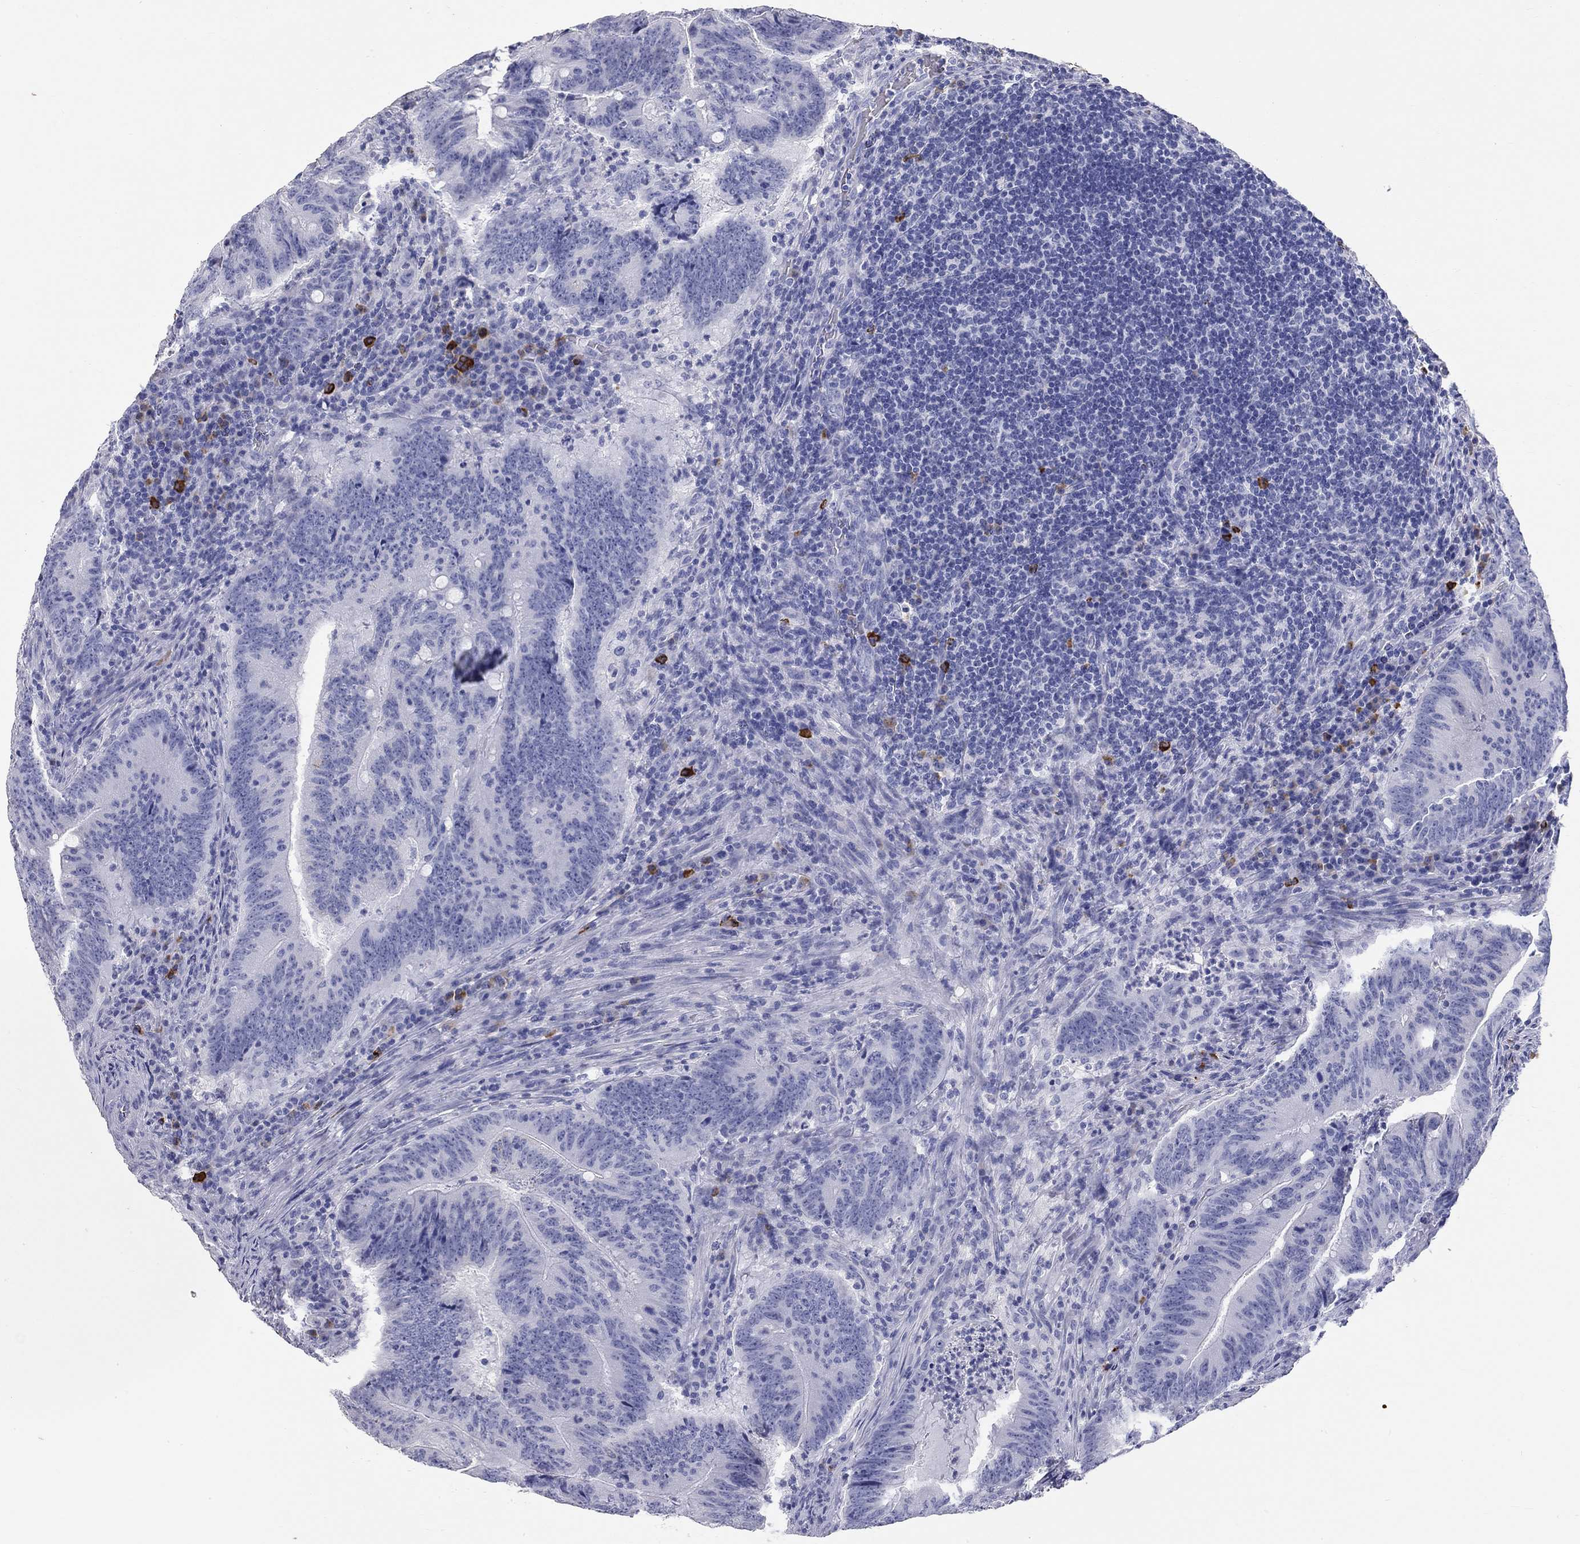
{"staining": {"intensity": "negative", "quantity": "none", "location": "none"}, "tissue": "colorectal cancer", "cell_type": "Tumor cells", "image_type": "cancer", "snomed": [{"axis": "morphology", "description": "Adenocarcinoma, NOS"}, {"axis": "topography", "description": "Colon"}], "caption": "Tumor cells are negative for protein expression in human colorectal cancer.", "gene": "PHOX2B", "patient": {"sex": "female", "age": 87}}